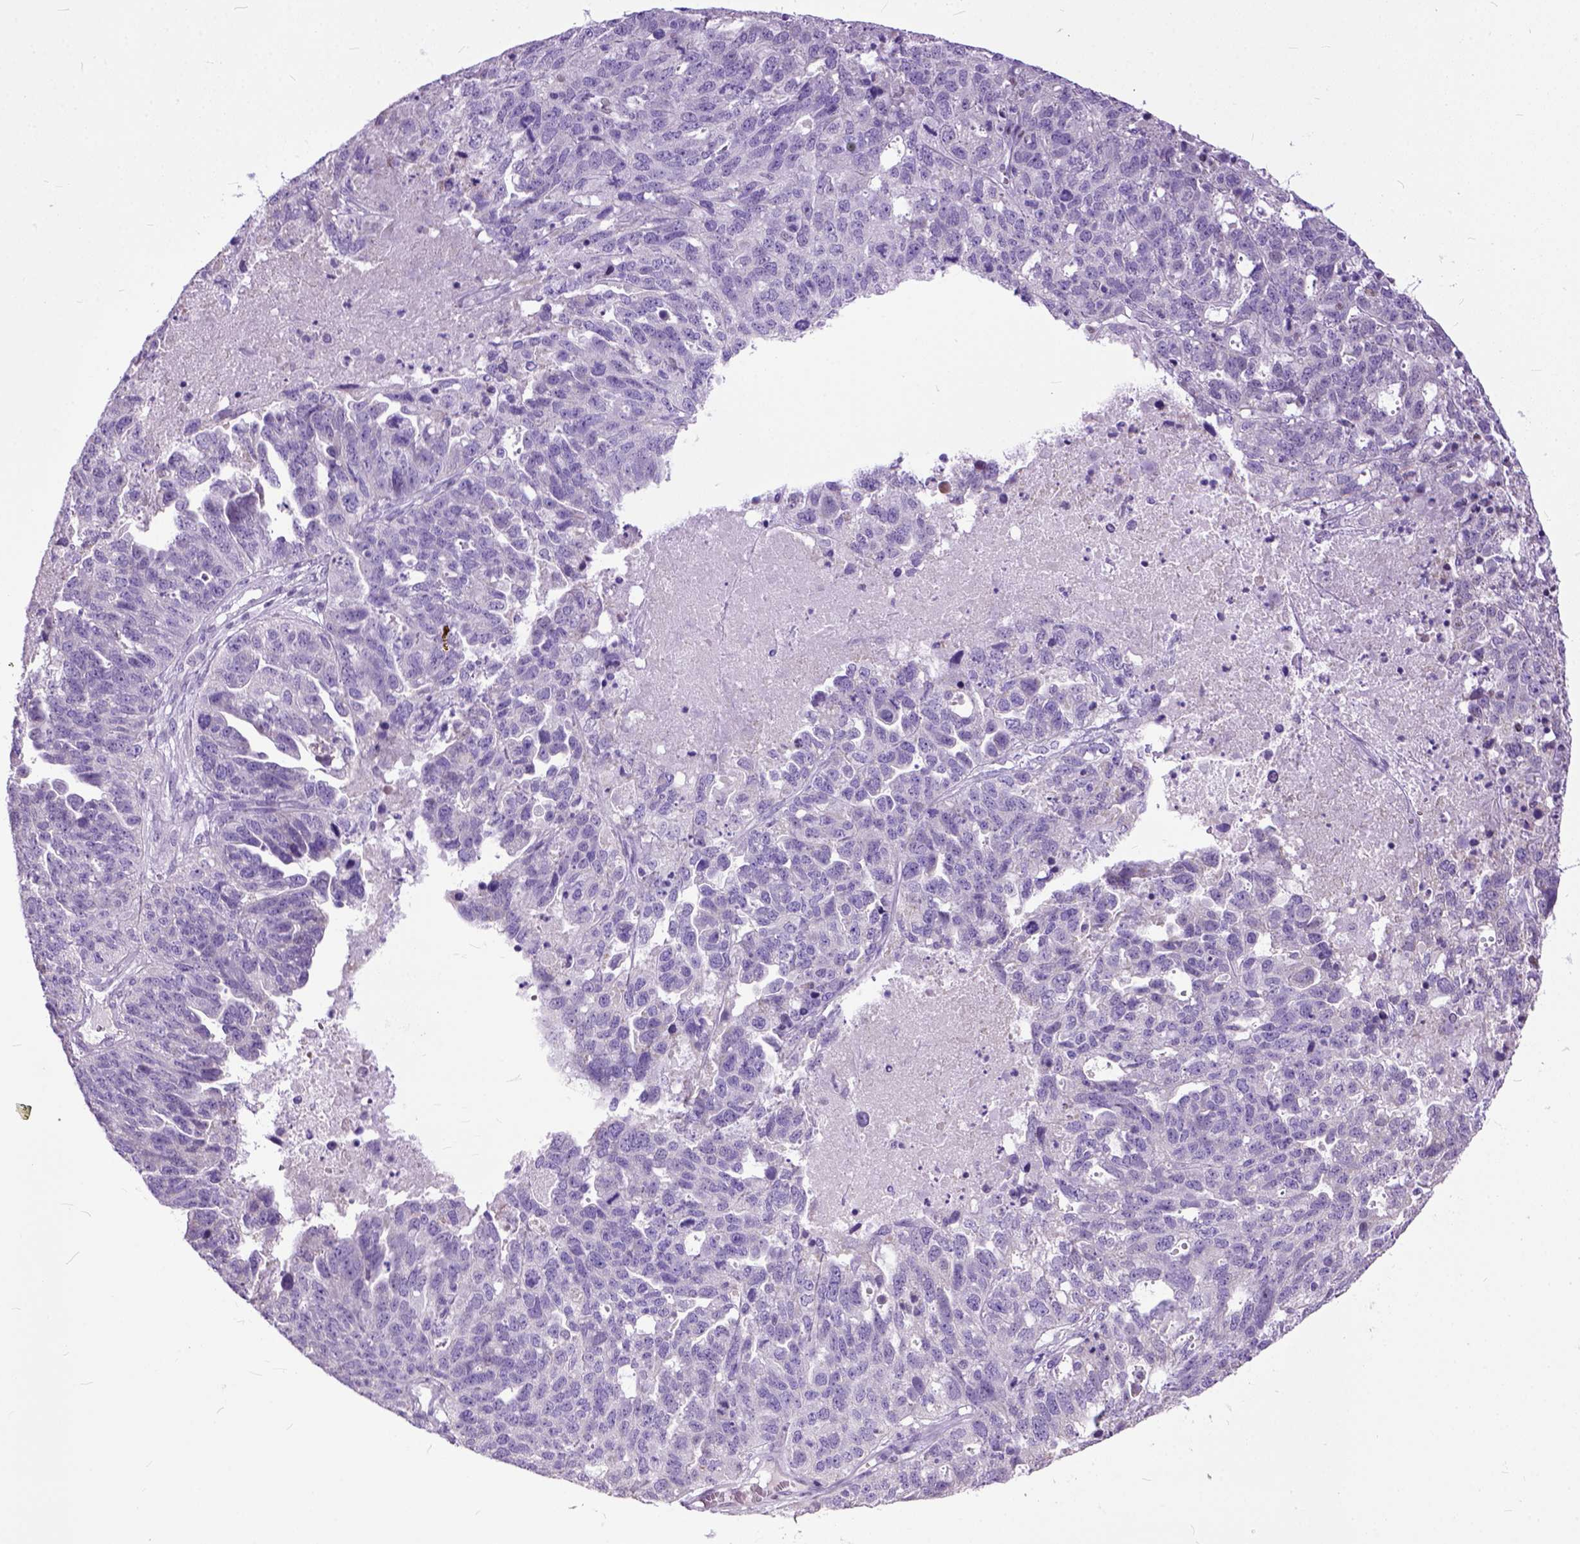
{"staining": {"intensity": "negative", "quantity": "none", "location": "none"}, "tissue": "ovarian cancer", "cell_type": "Tumor cells", "image_type": "cancer", "snomed": [{"axis": "morphology", "description": "Cystadenocarcinoma, serous, NOS"}, {"axis": "topography", "description": "Ovary"}], "caption": "This is an immunohistochemistry histopathology image of human ovarian cancer. There is no expression in tumor cells.", "gene": "CRB1", "patient": {"sex": "female", "age": 71}}